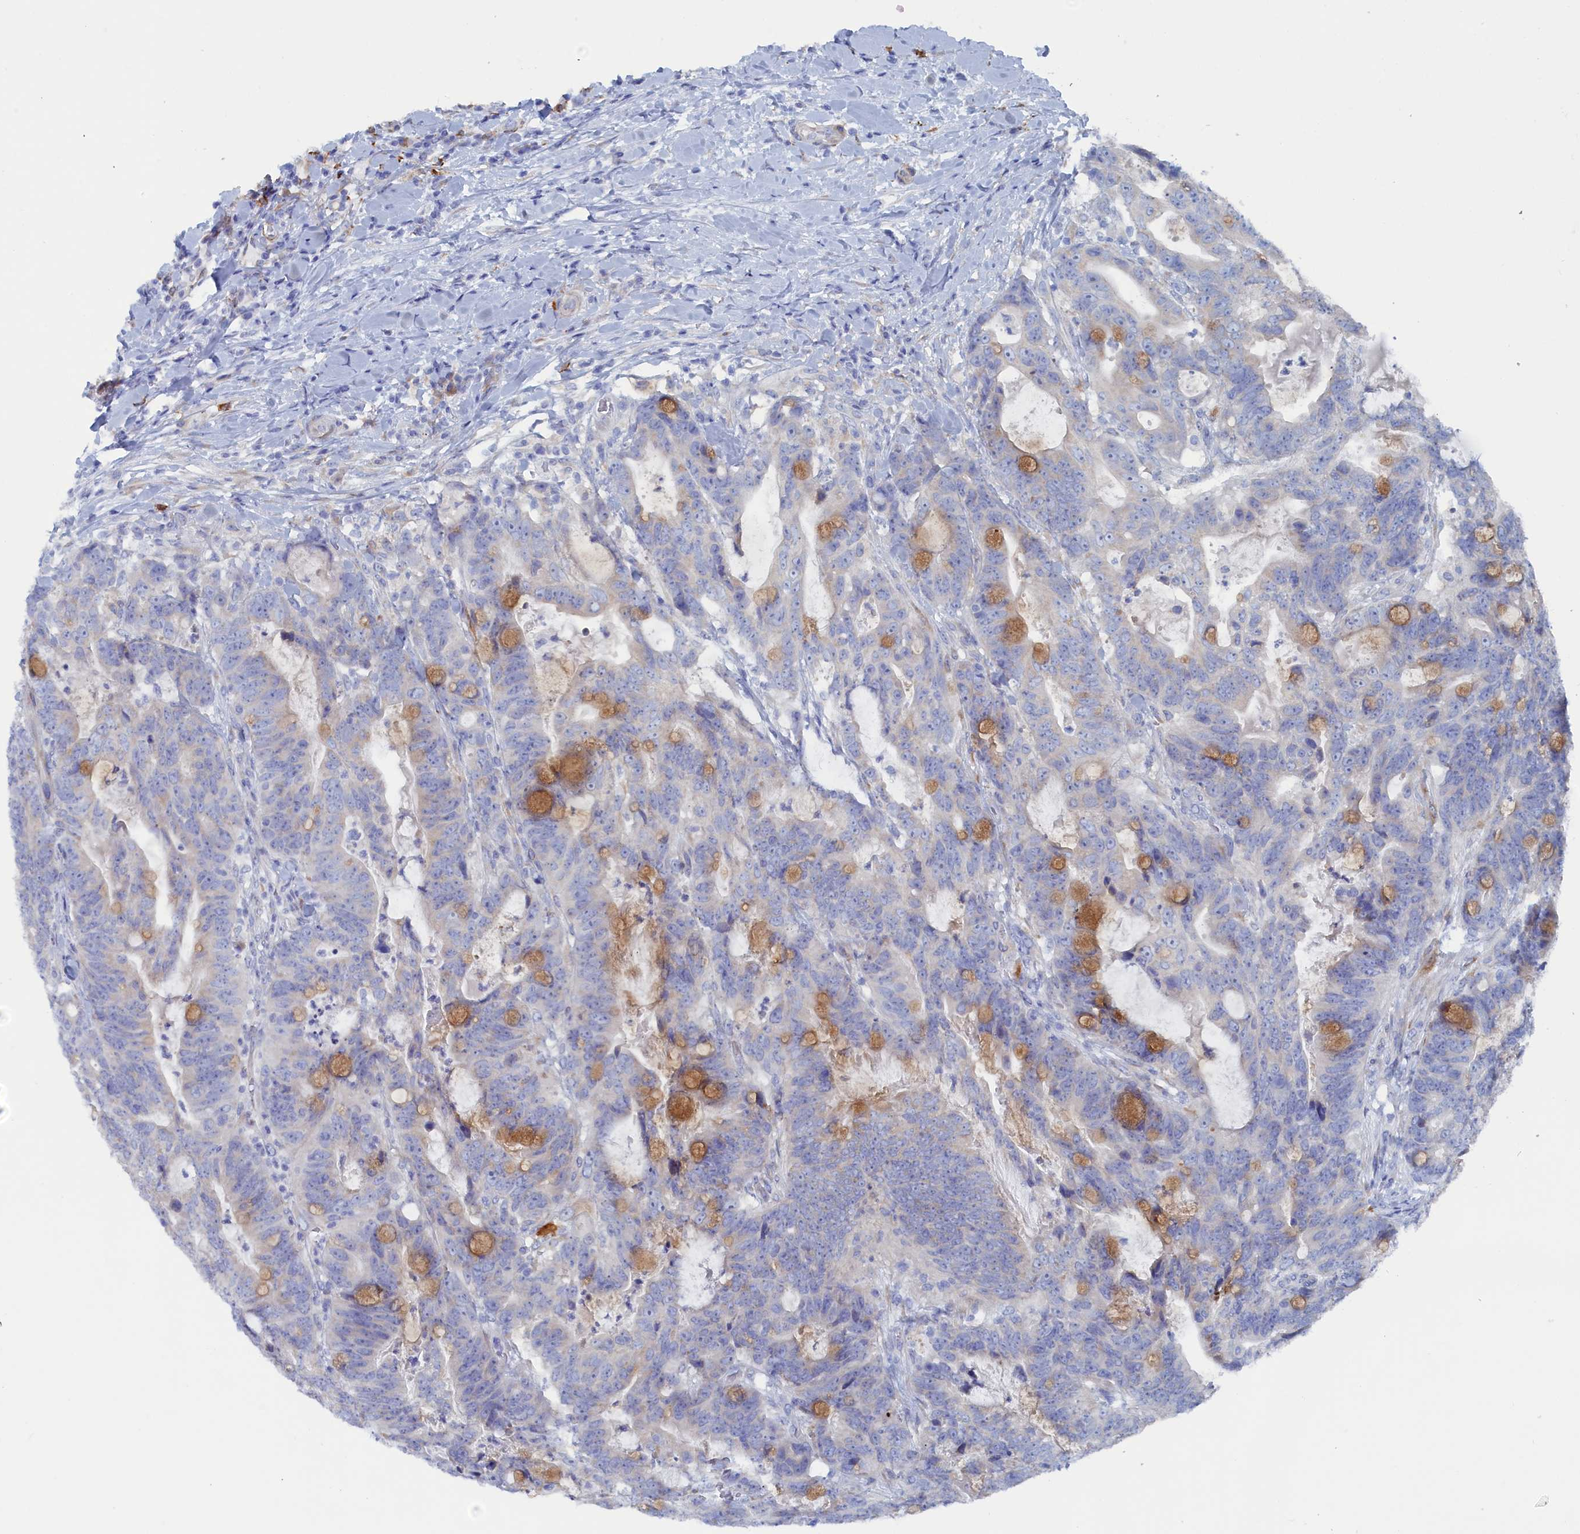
{"staining": {"intensity": "moderate", "quantity": "<25%", "location": "cytoplasmic/membranous"}, "tissue": "colorectal cancer", "cell_type": "Tumor cells", "image_type": "cancer", "snomed": [{"axis": "morphology", "description": "Adenocarcinoma, NOS"}, {"axis": "topography", "description": "Colon"}], "caption": "A high-resolution histopathology image shows IHC staining of adenocarcinoma (colorectal), which reveals moderate cytoplasmic/membranous positivity in about <25% of tumor cells. The protein is stained brown, and the nuclei are stained in blue (DAB (3,3'-diaminobenzidine) IHC with brightfield microscopy, high magnification).", "gene": "COG7", "patient": {"sex": "female", "age": 82}}